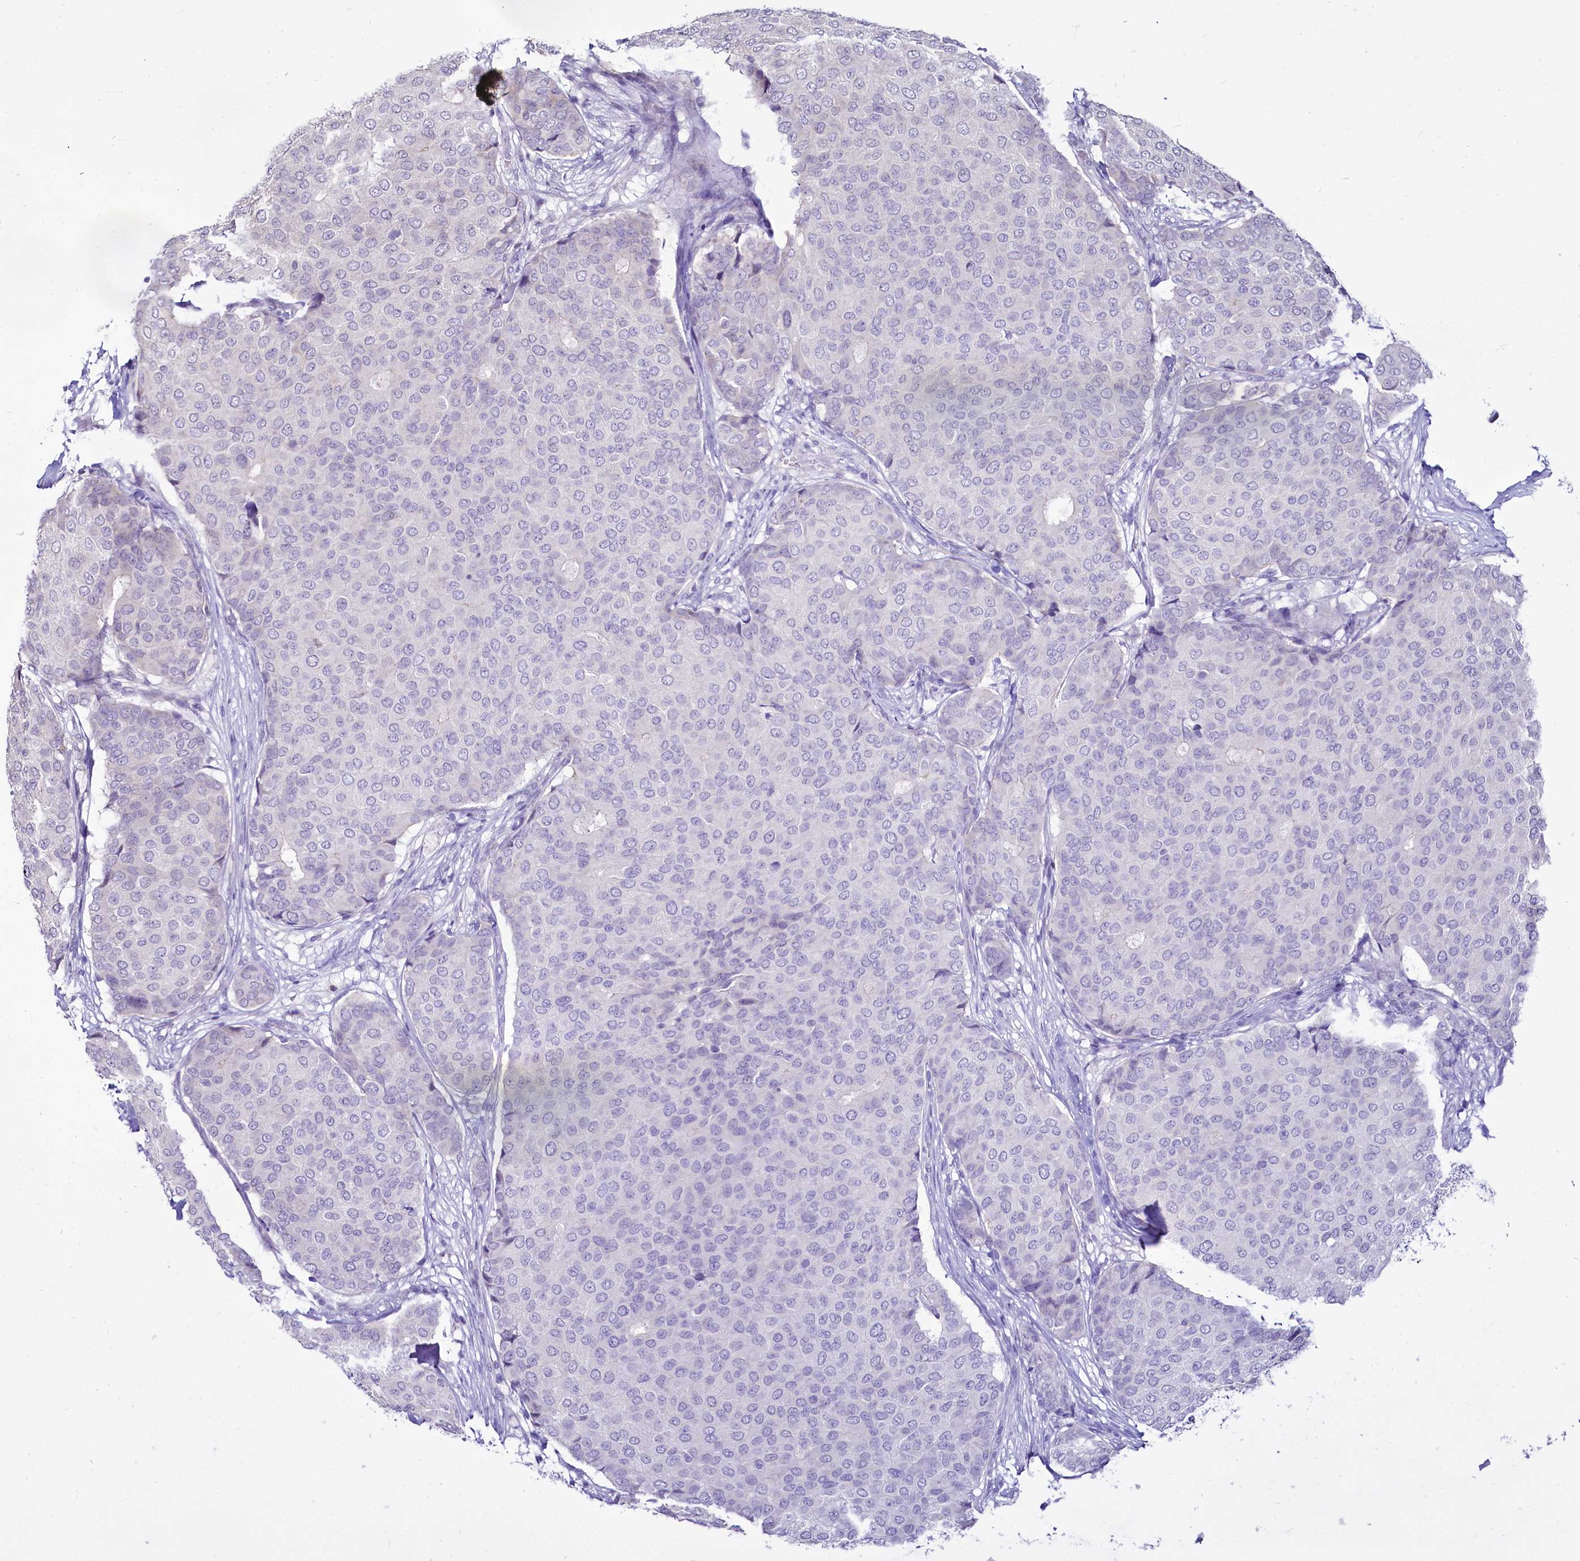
{"staining": {"intensity": "negative", "quantity": "none", "location": "none"}, "tissue": "breast cancer", "cell_type": "Tumor cells", "image_type": "cancer", "snomed": [{"axis": "morphology", "description": "Duct carcinoma"}, {"axis": "topography", "description": "Breast"}], "caption": "Human breast cancer (infiltrating ductal carcinoma) stained for a protein using IHC shows no expression in tumor cells.", "gene": "BANK1", "patient": {"sex": "female", "age": 75}}